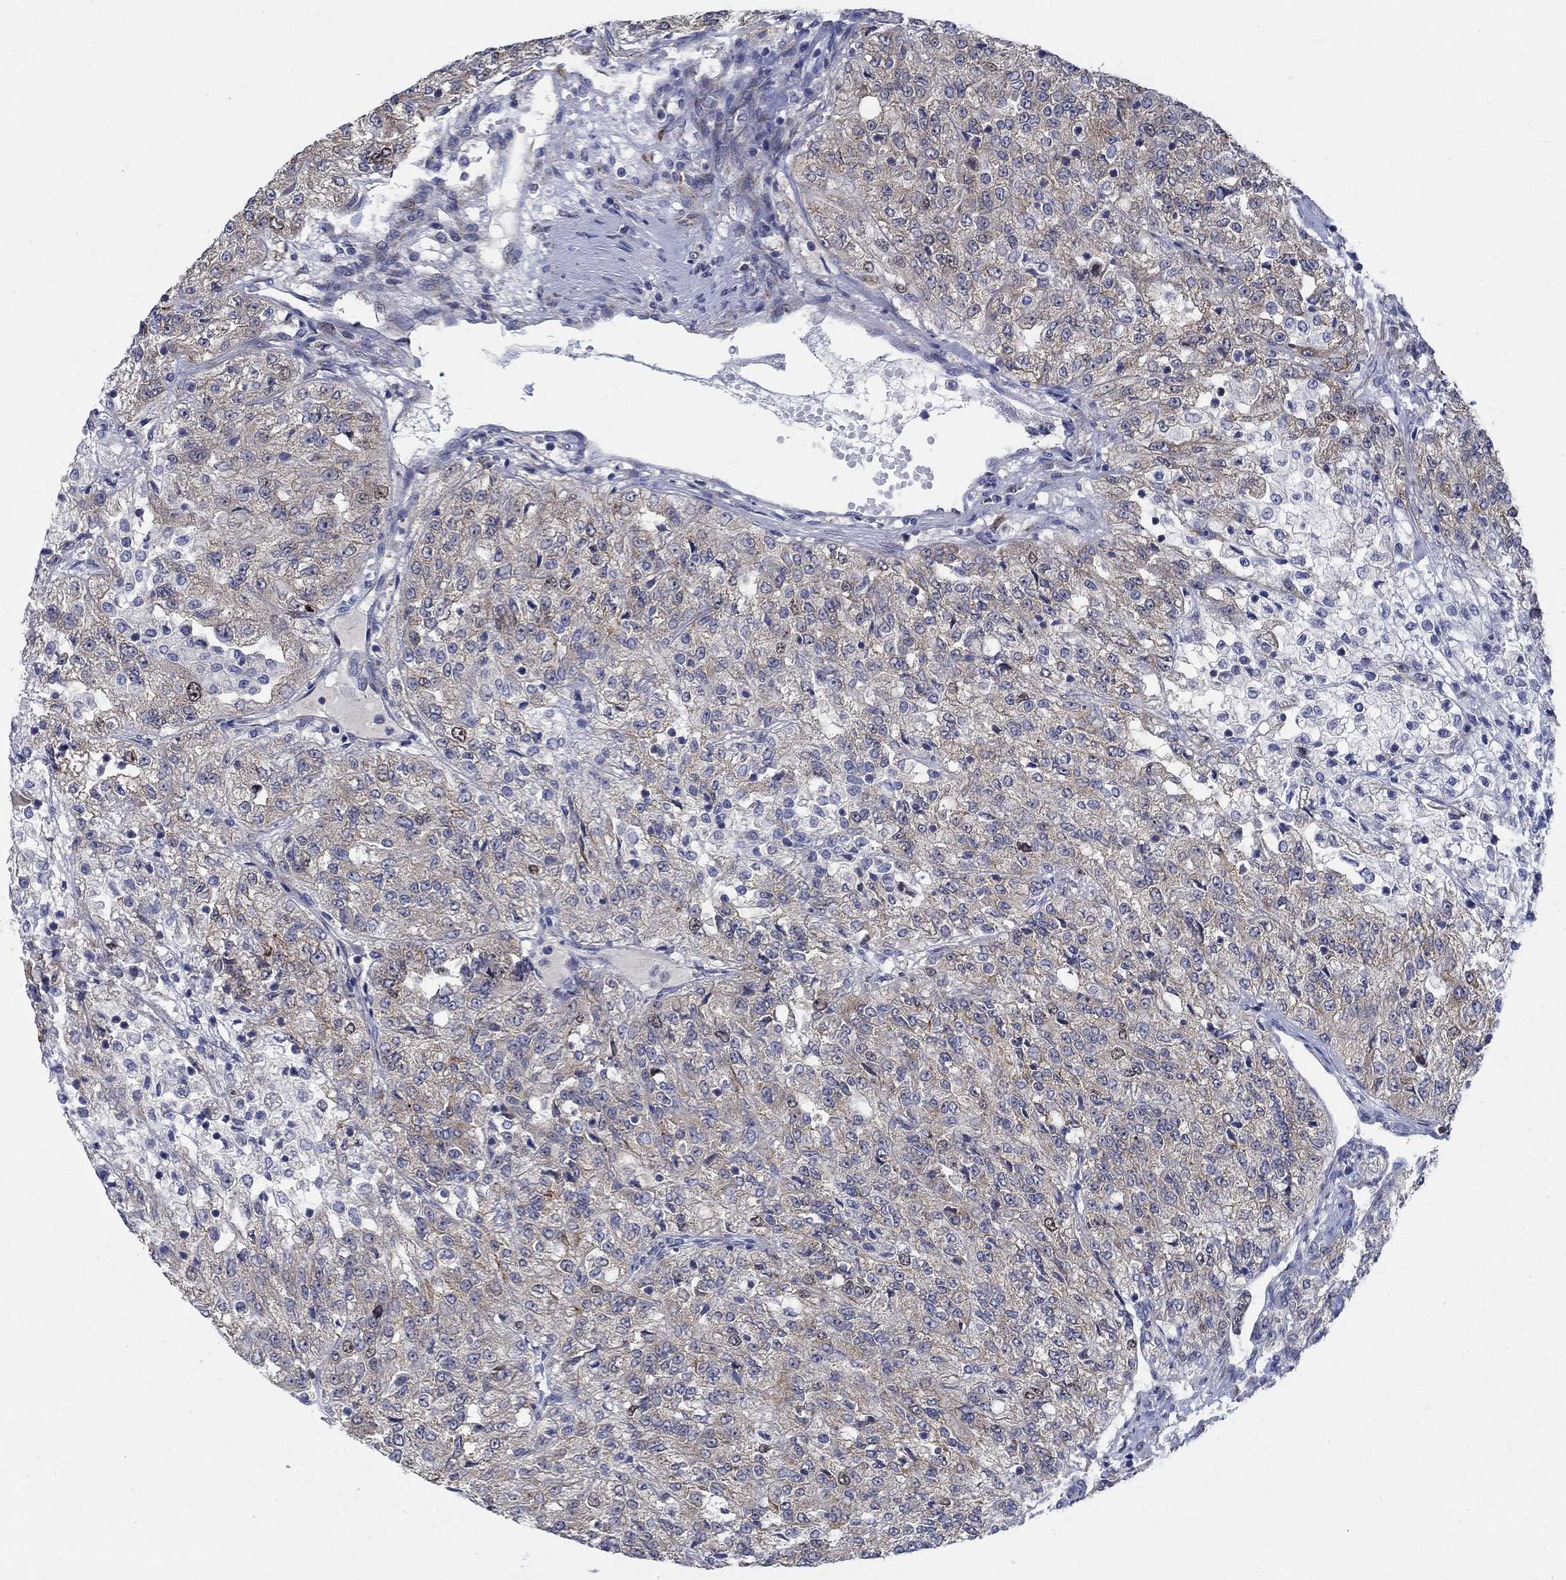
{"staining": {"intensity": "weak", "quantity": ">75%", "location": "cytoplasmic/membranous"}, "tissue": "renal cancer", "cell_type": "Tumor cells", "image_type": "cancer", "snomed": [{"axis": "morphology", "description": "Adenocarcinoma, NOS"}, {"axis": "topography", "description": "Kidney"}], "caption": "Immunohistochemistry (DAB) staining of human adenocarcinoma (renal) displays weak cytoplasmic/membranous protein expression in approximately >75% of tumor cells.", "gene": "MMP24", "patient": {"sex": "female", "age": 63}}